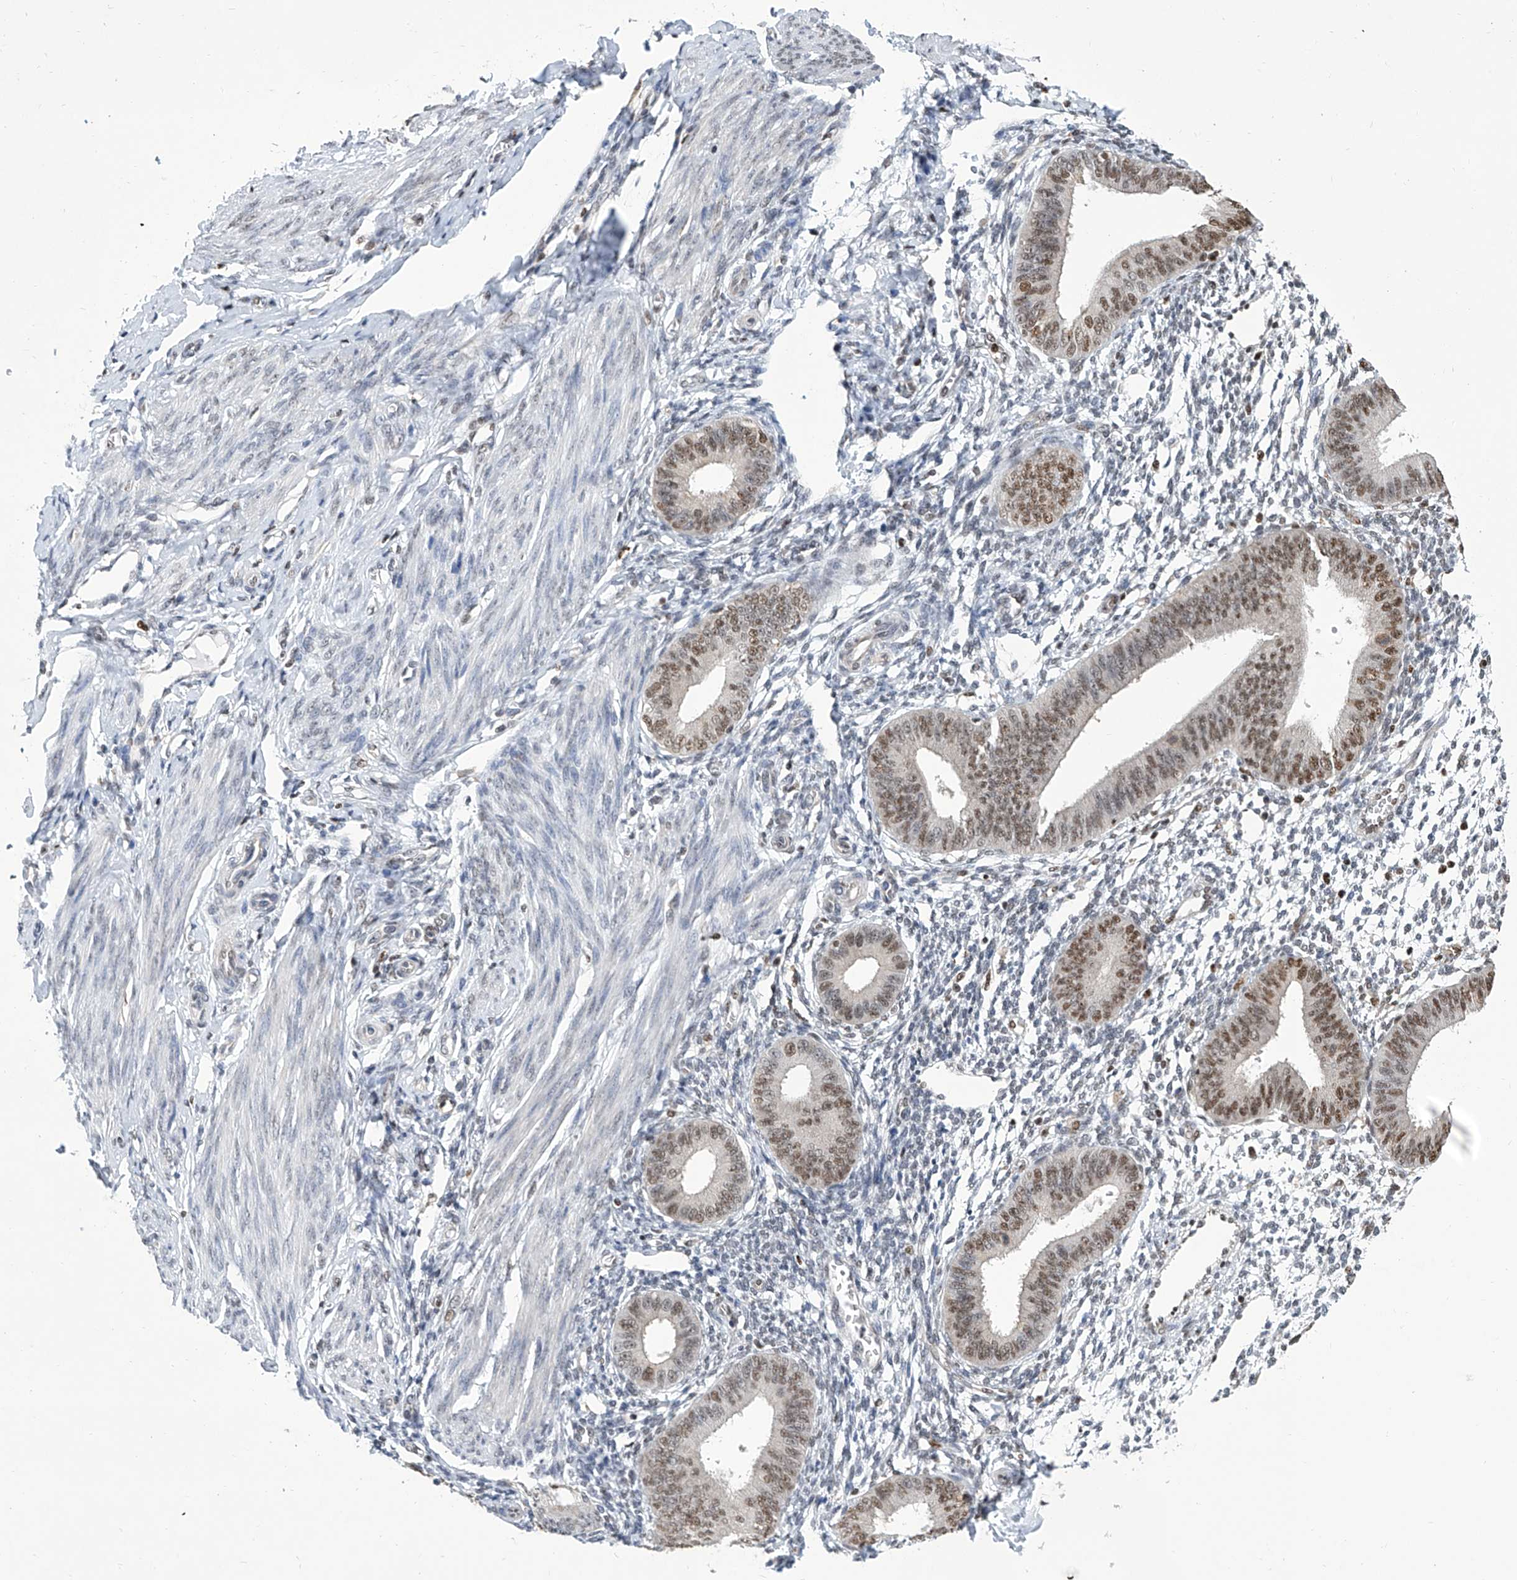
{"staining": {"intensity": "negative", "quantity": "none", "location": "none"}, "tissue": "endometrium", "cell_type": "Cells in endometrial stroma", "image_type": "normal", "snomed": [{"axis": "morphology", "description": "Normal tissue, NOS"}, {"axis": "topography", "description": "Uterus"}, {"axis": "topography", "description": "Endometrium"}], "caption": "A photomicrograph of human endometrium is negative for staining in cells in endometrial stroma.", "gene": "SREBF2", "patient": {"sex": "female", "age": 48}}